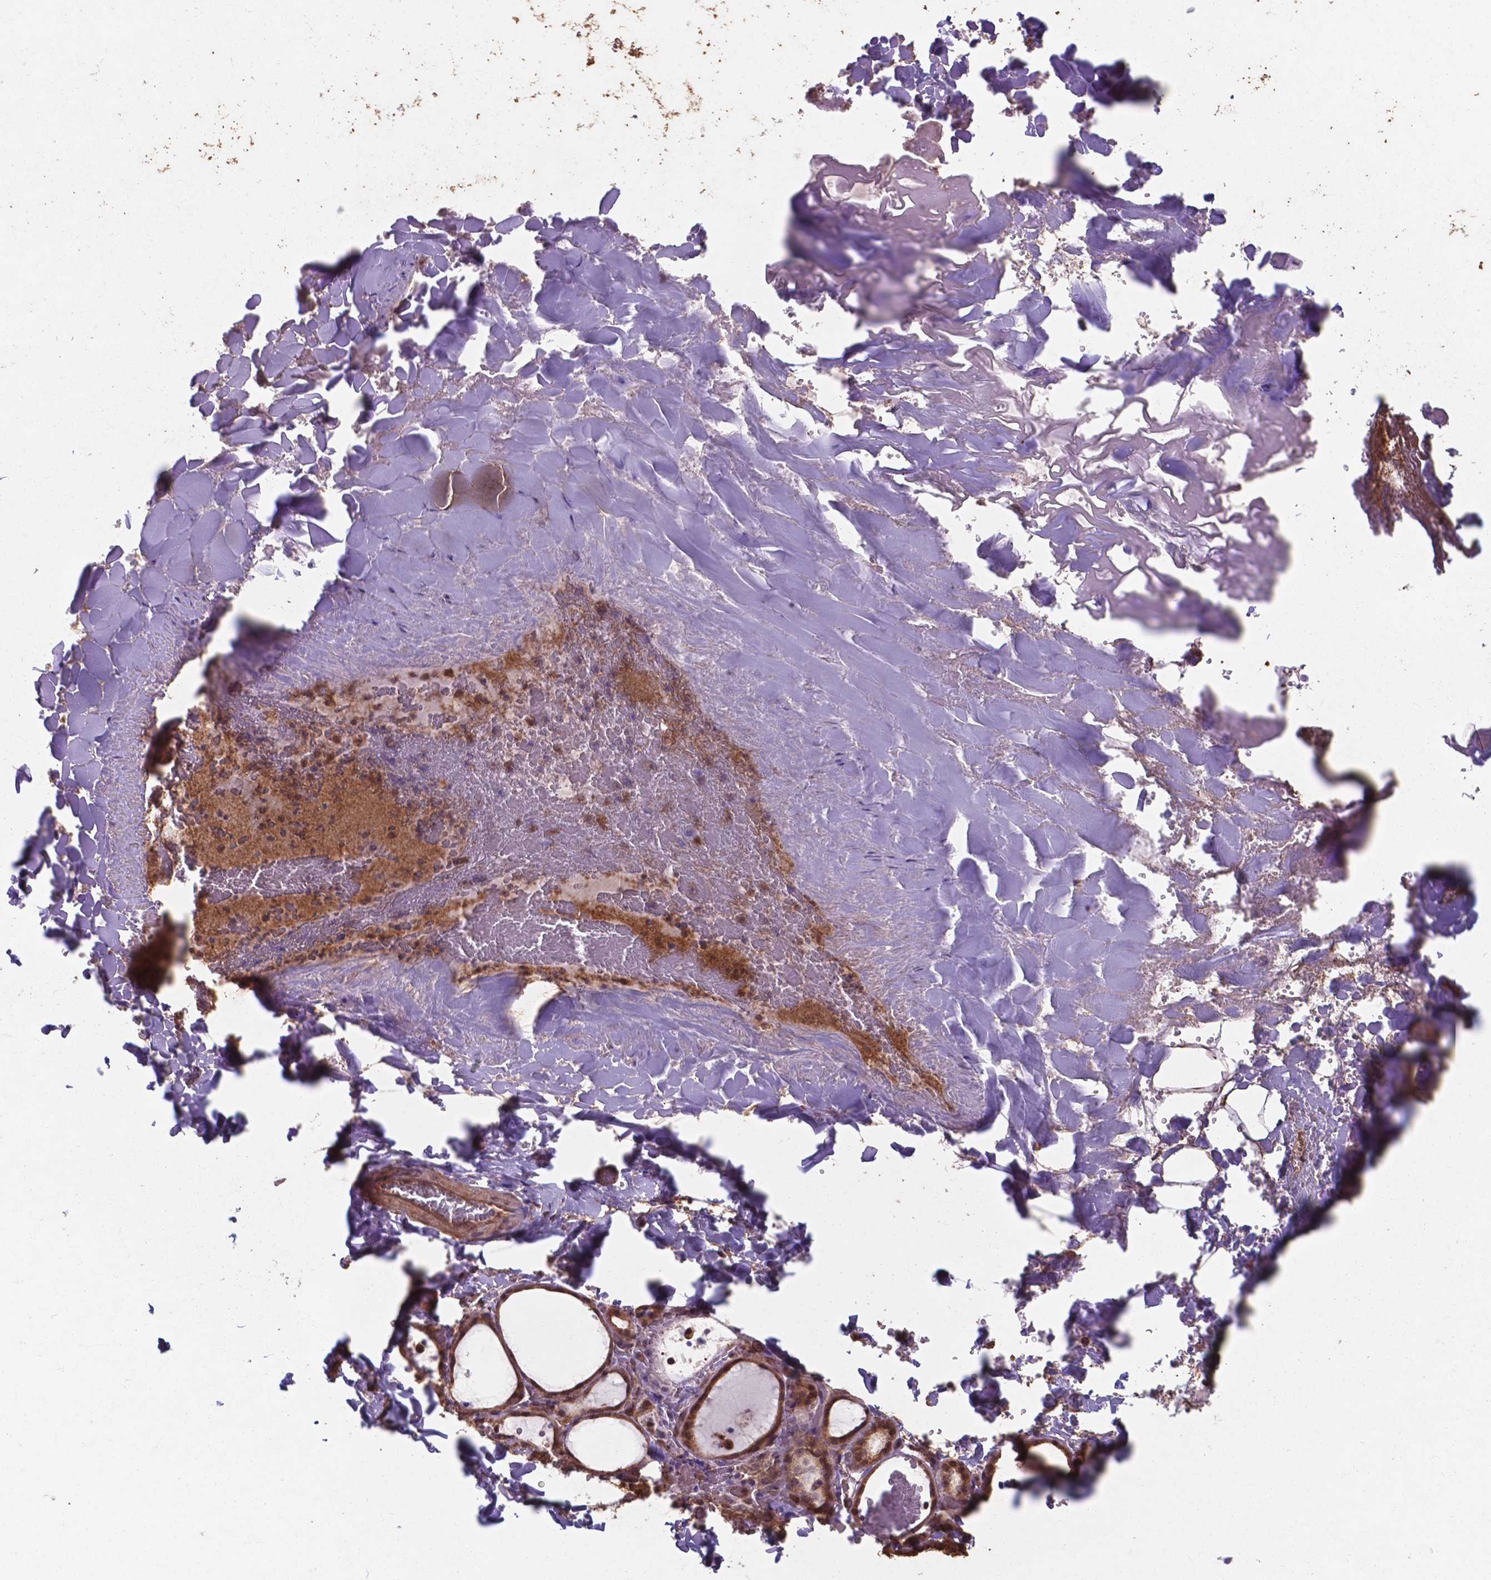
{"staining": {"intensity": "moderate", "quantity": ">75%", "location": "cytoplasmic/membranous,nuclear"}, "tissue": "thyroid gland", "cell_type": "Glandular cells", "image_type": "normal", "snomed": [{"axis": "morphology", "description": "Normal tissue, NOS"}, {"axis": "topography", "description": "Thyroid gland"}], "caption": "Immunohistochemical staining of normal human thyroid gland displays moderate cytoplasmic/membranous,nuclear protein positivity in about >75% of glandular cells.", "gene": "CHP2", "patient": {"sex": "female", "age": 22}}